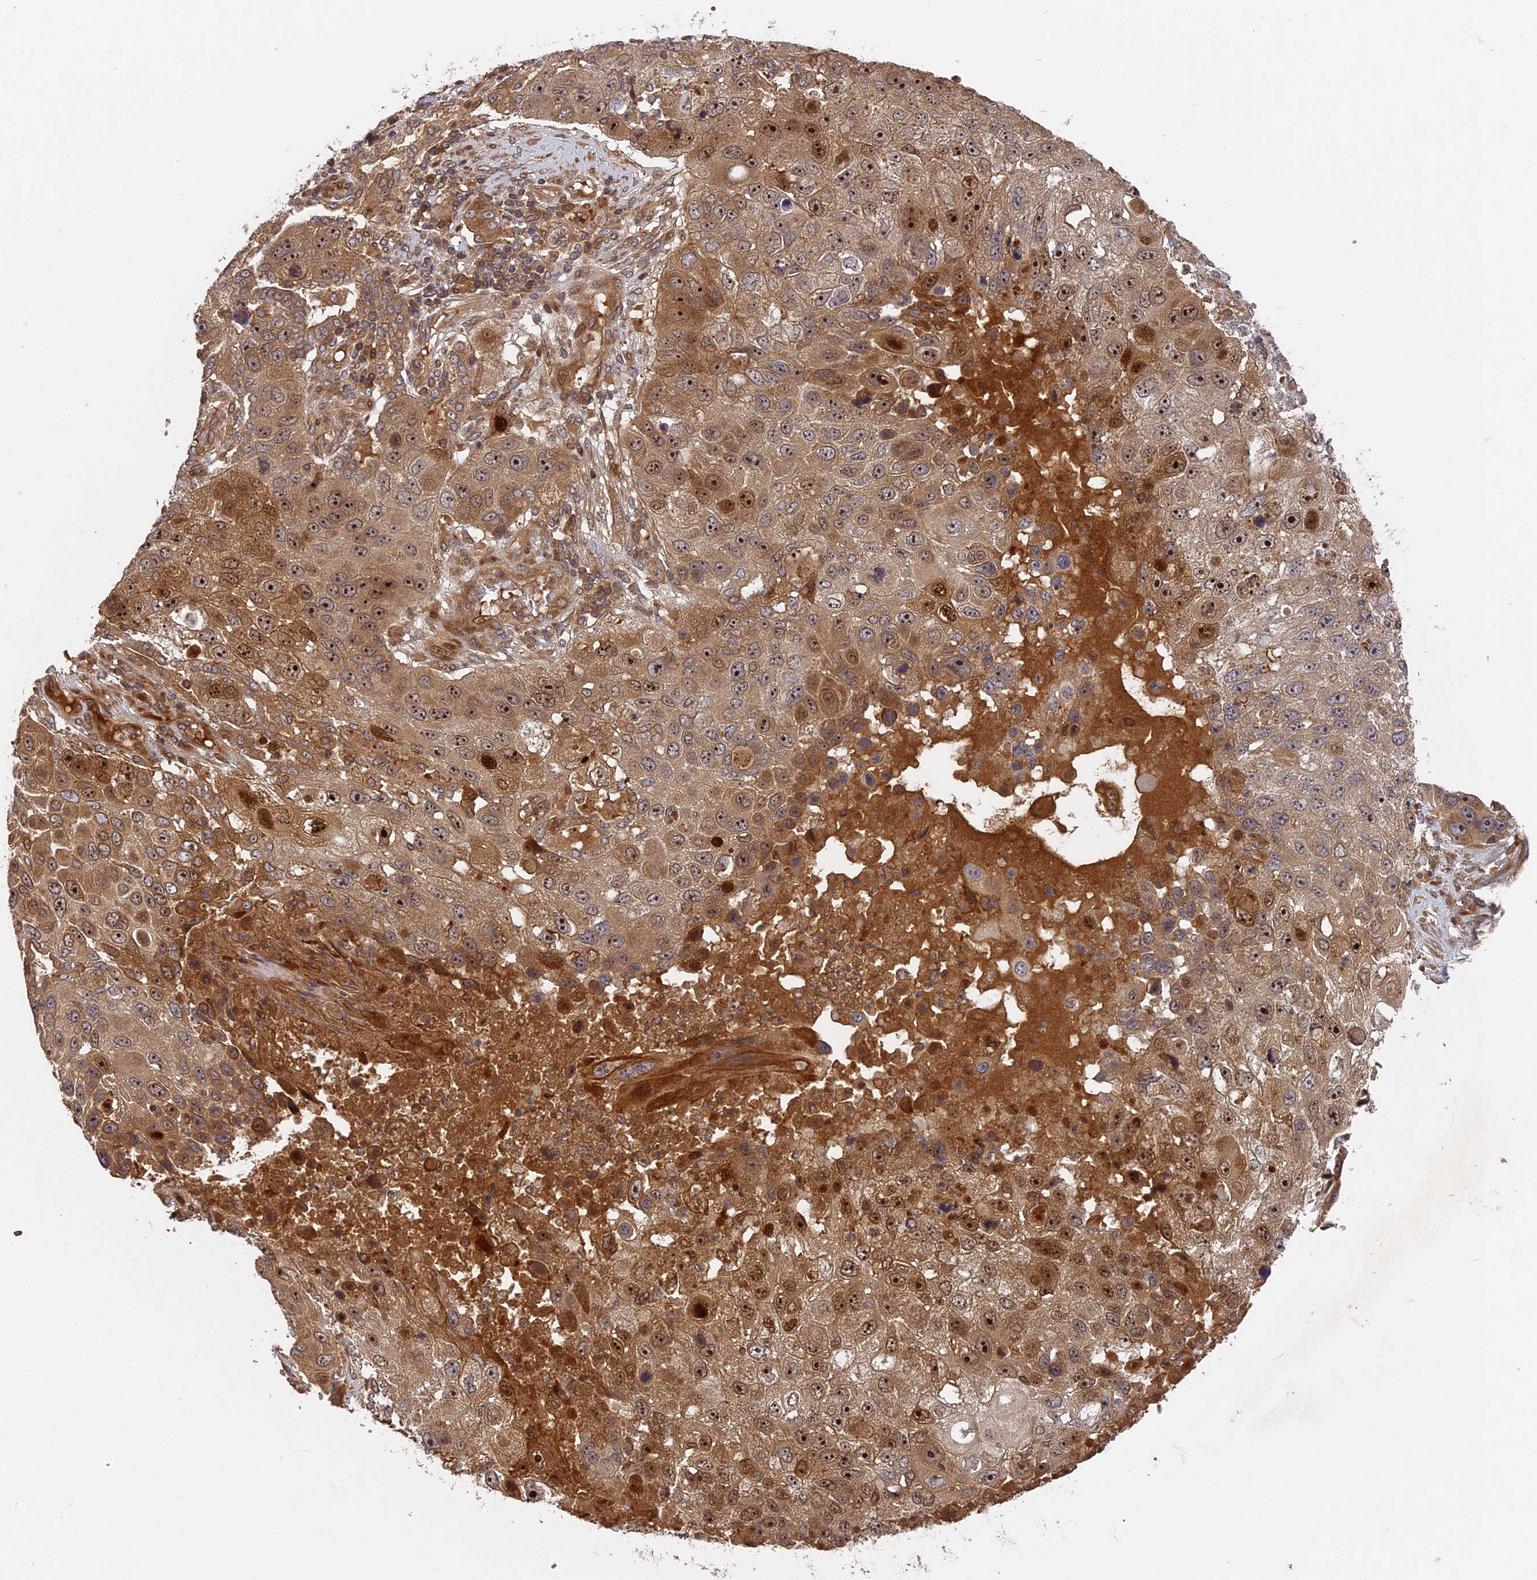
{"staining": {"intensity": "moderate", "quantity": ">75%", "location": "cytoplasmic/membranous,nuclear"}, "tissue": "lung cancer", "cell_type": "Tumor cells", "image_type": "cancer", "snomed": [{"axis": "morphology", "description": "Squamous cell carcinoma, NOS"}, {"axis": "topography", "description": "Lung"}], "caption": "Immunohistochemistry staining of lung cancer, which displays medium levels of moderate cytoplasmic/membranous and nuclear expression in approximately >75% of tumor cells indicating moderate cytoplasmic/membranous and nuclear protein expression. The staining was performed using DAB (brown) for protein detection and nuclei were counterstained in hematoxylin (blue).", "gene": "TMUB2", "patient": {"sex": "male", "age": 61}}